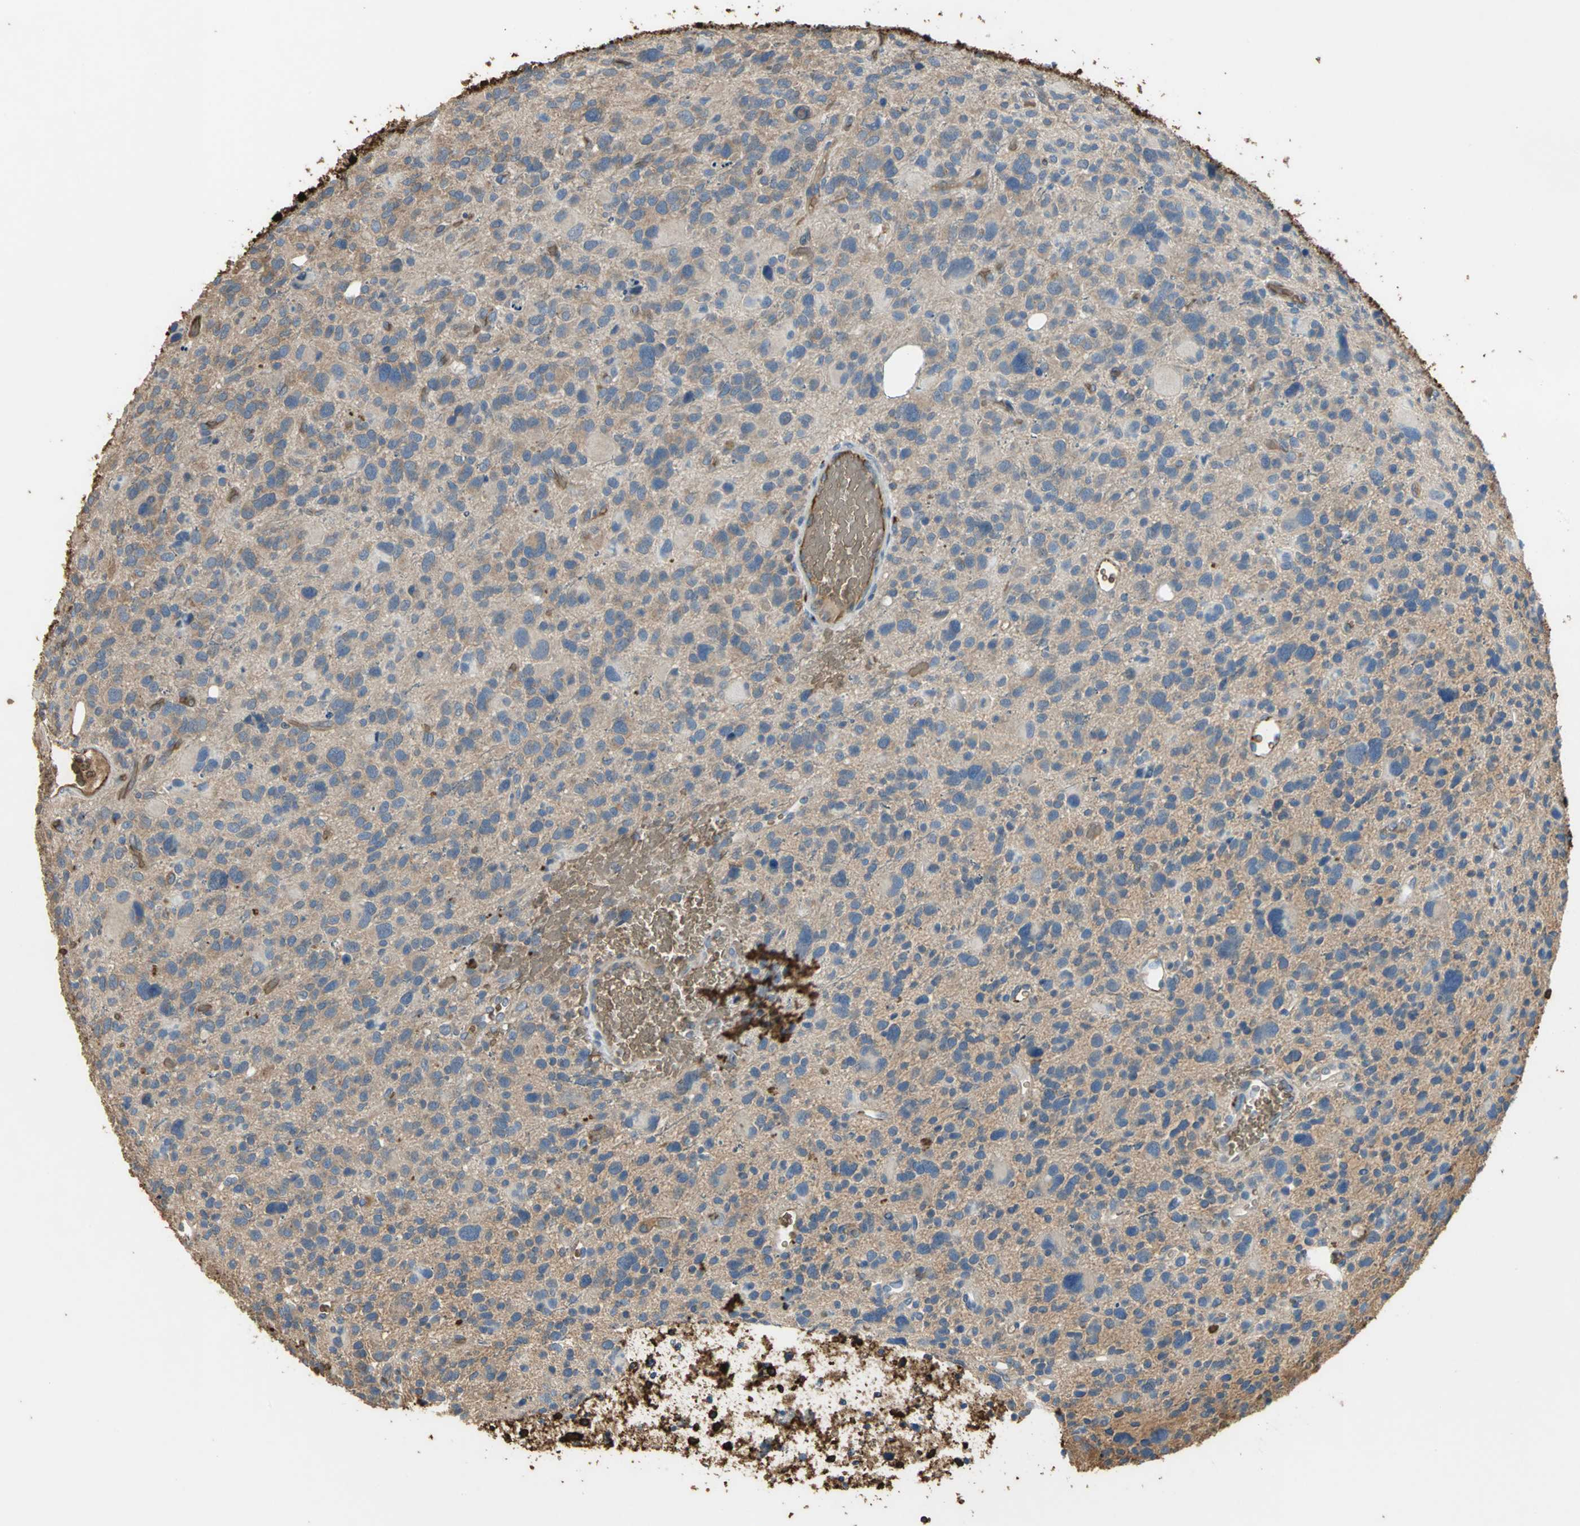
{"staining": {"intensity": "strong", "quantity": ">75%", "location": "cytoplasmic/membranous"}, "tissue": "glioma", "cell_type": "Tumor cells", "image_type": "cancer", "snomed": [{"axis": "morphology", "description": "Glioma, malignant, High grade"}, {"axis": "topography", "description": "Brain"}], "caption": "This image shows glioma stained with immunohistochemistry to label a protein in brown. The cytoplasmic/membranous of tumor cells show strong positivity for the protein. Nuclei are counter-stained blue.", "gene": "TREM1", "patient": {"sex": "male", "age": 48}}